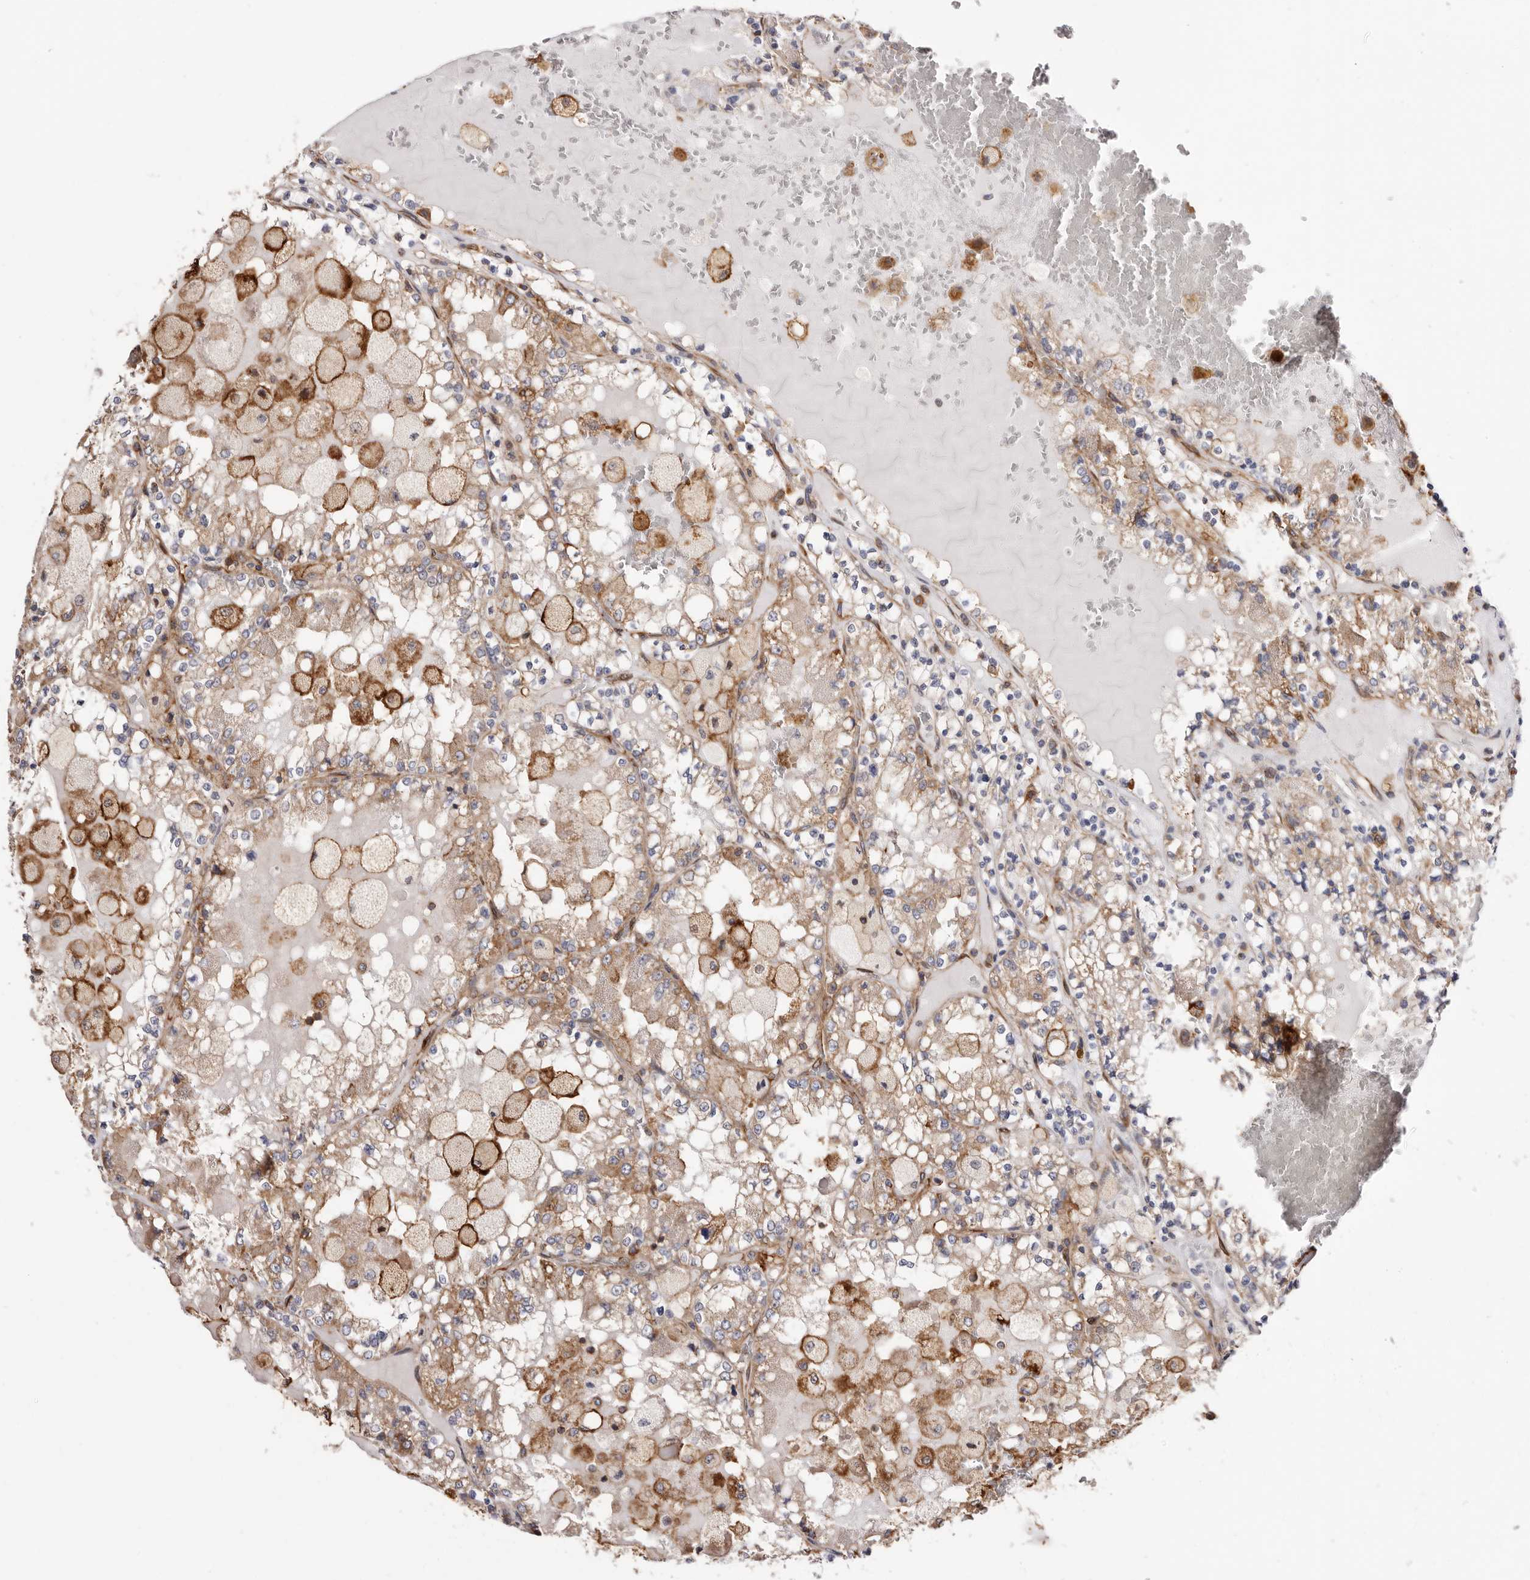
{"staining": {"intensity": "weak", "quantity": "<25%", "location": "cytoplasmic/membranous"}, "tissue": "renal cancer", "cell_type": "Tumor cells", "image_type": "cancer", "snomed": [{"axis": "morphology", "description": "Adenocarcinoma, NOS"}, {"axis": "topography", "description": "Kidney"}], "caption": "DAB (3,3'-diaminobenzidine) immunohistochemical staining of adenocarcinoma (renal) shows no significant positivity in tumor cells.", "gene": "COQ8B", "patient": {"sex": "female", "age": 56}}